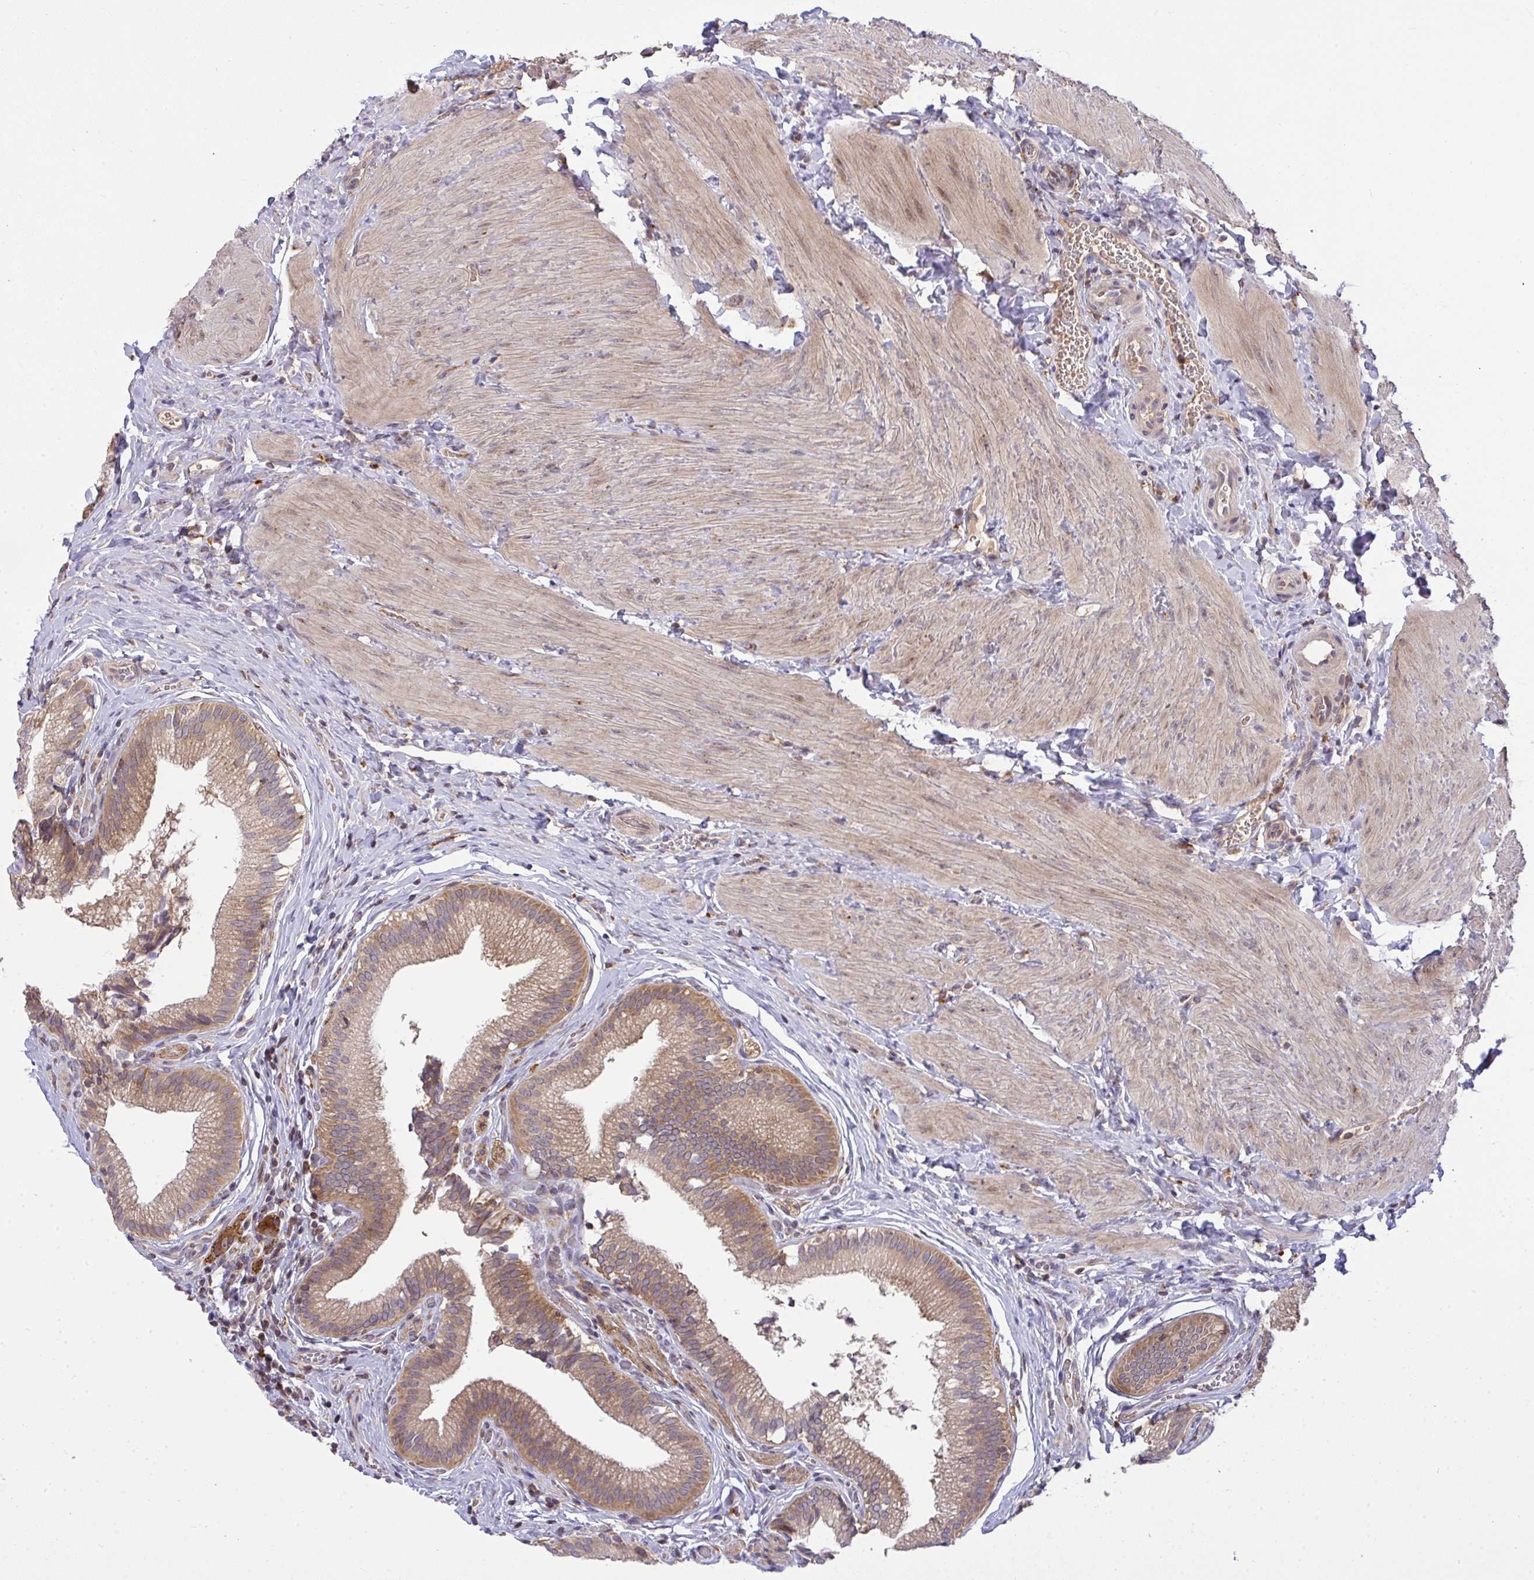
{"staining": {"intensity": "moderate", "quantity": "25%-75%", "location": "cytoplasmic/membranous"}, "tissue": "gallbladder", "cell_type": "Glandular cells", "image_type": "normal", "snomed": [{"axis": "morphology", "description": "Normal tissue, NOS"}, {"axis": "topography", "description": "Gallbladder"}, {"axis": "topography", "description": "Peripheral nerve tissue"}], "caption": "A brown stain shows moderate cytoplasmic/membranous positivity of a protein in glandular cells of normal human gallbladder.", "gene": "SLC9A6", "patient": {"sex": "male", "age": 17}}